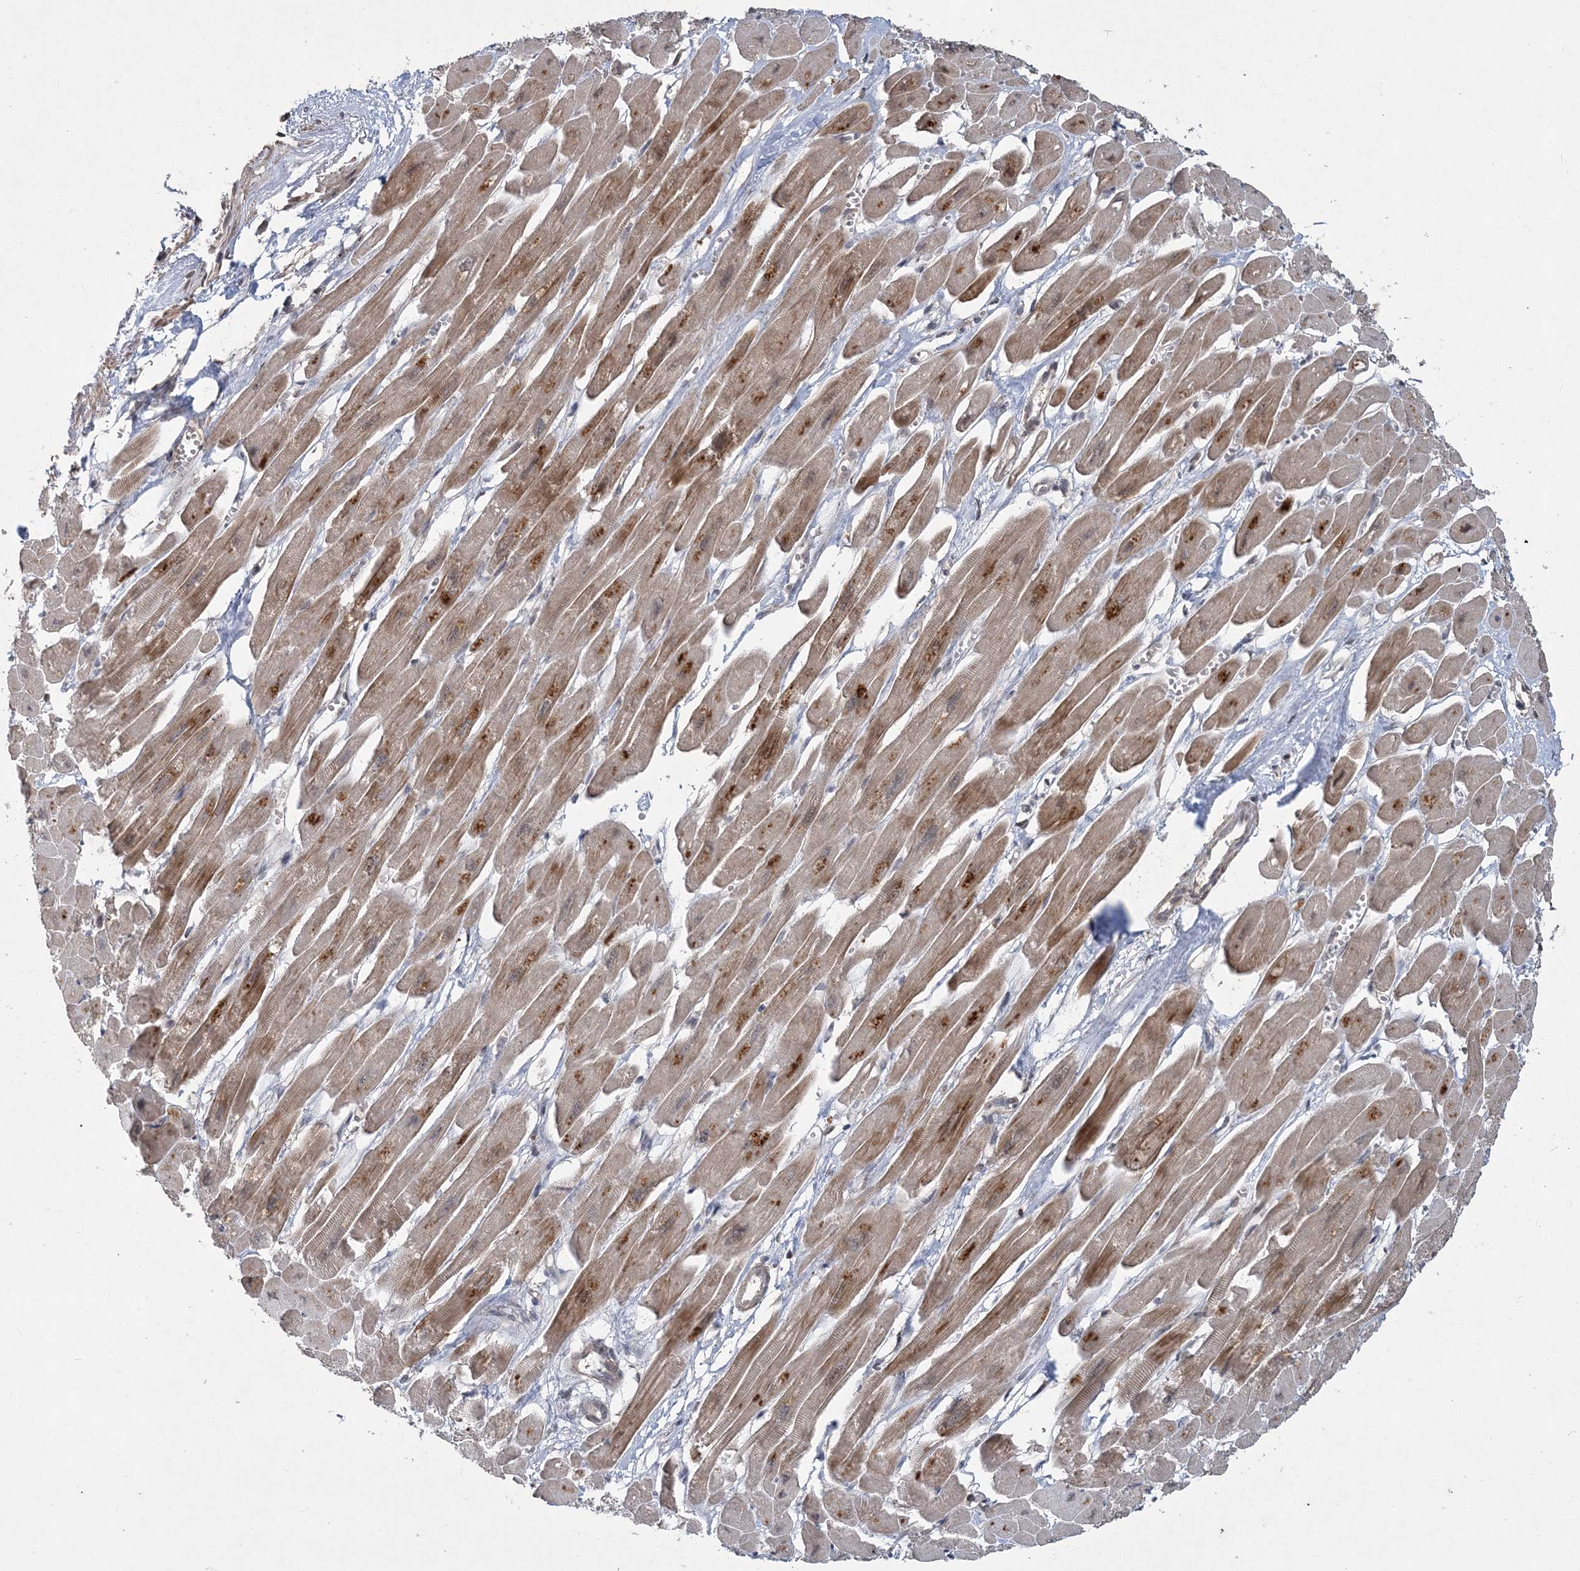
{"staining": {"intensity": "moderate", "quantity": ">75%", "location": "cytoplasmic/membranous,nuclear"}, "tissue": "heart muscle", "cell_type": "Cardiomyocytes", "image_type": "normal", "snomed": [{"axis": "morphology", "description": "Normal tissue, NOS"}, {"axis": "topography", "description": "Heart"}], "caption": "High-magnification brightfield microscopy of benign heart muscle stained with DAB (brown) and counterstained with hematoxylin (blue). cardiomyocytes exhibit moderate cytoplasmic/membranous,nuclear staining is seen in approximately>75% of cells.", "gene": "COPS7B", "patient": {"sex": "female", "age": 54}}